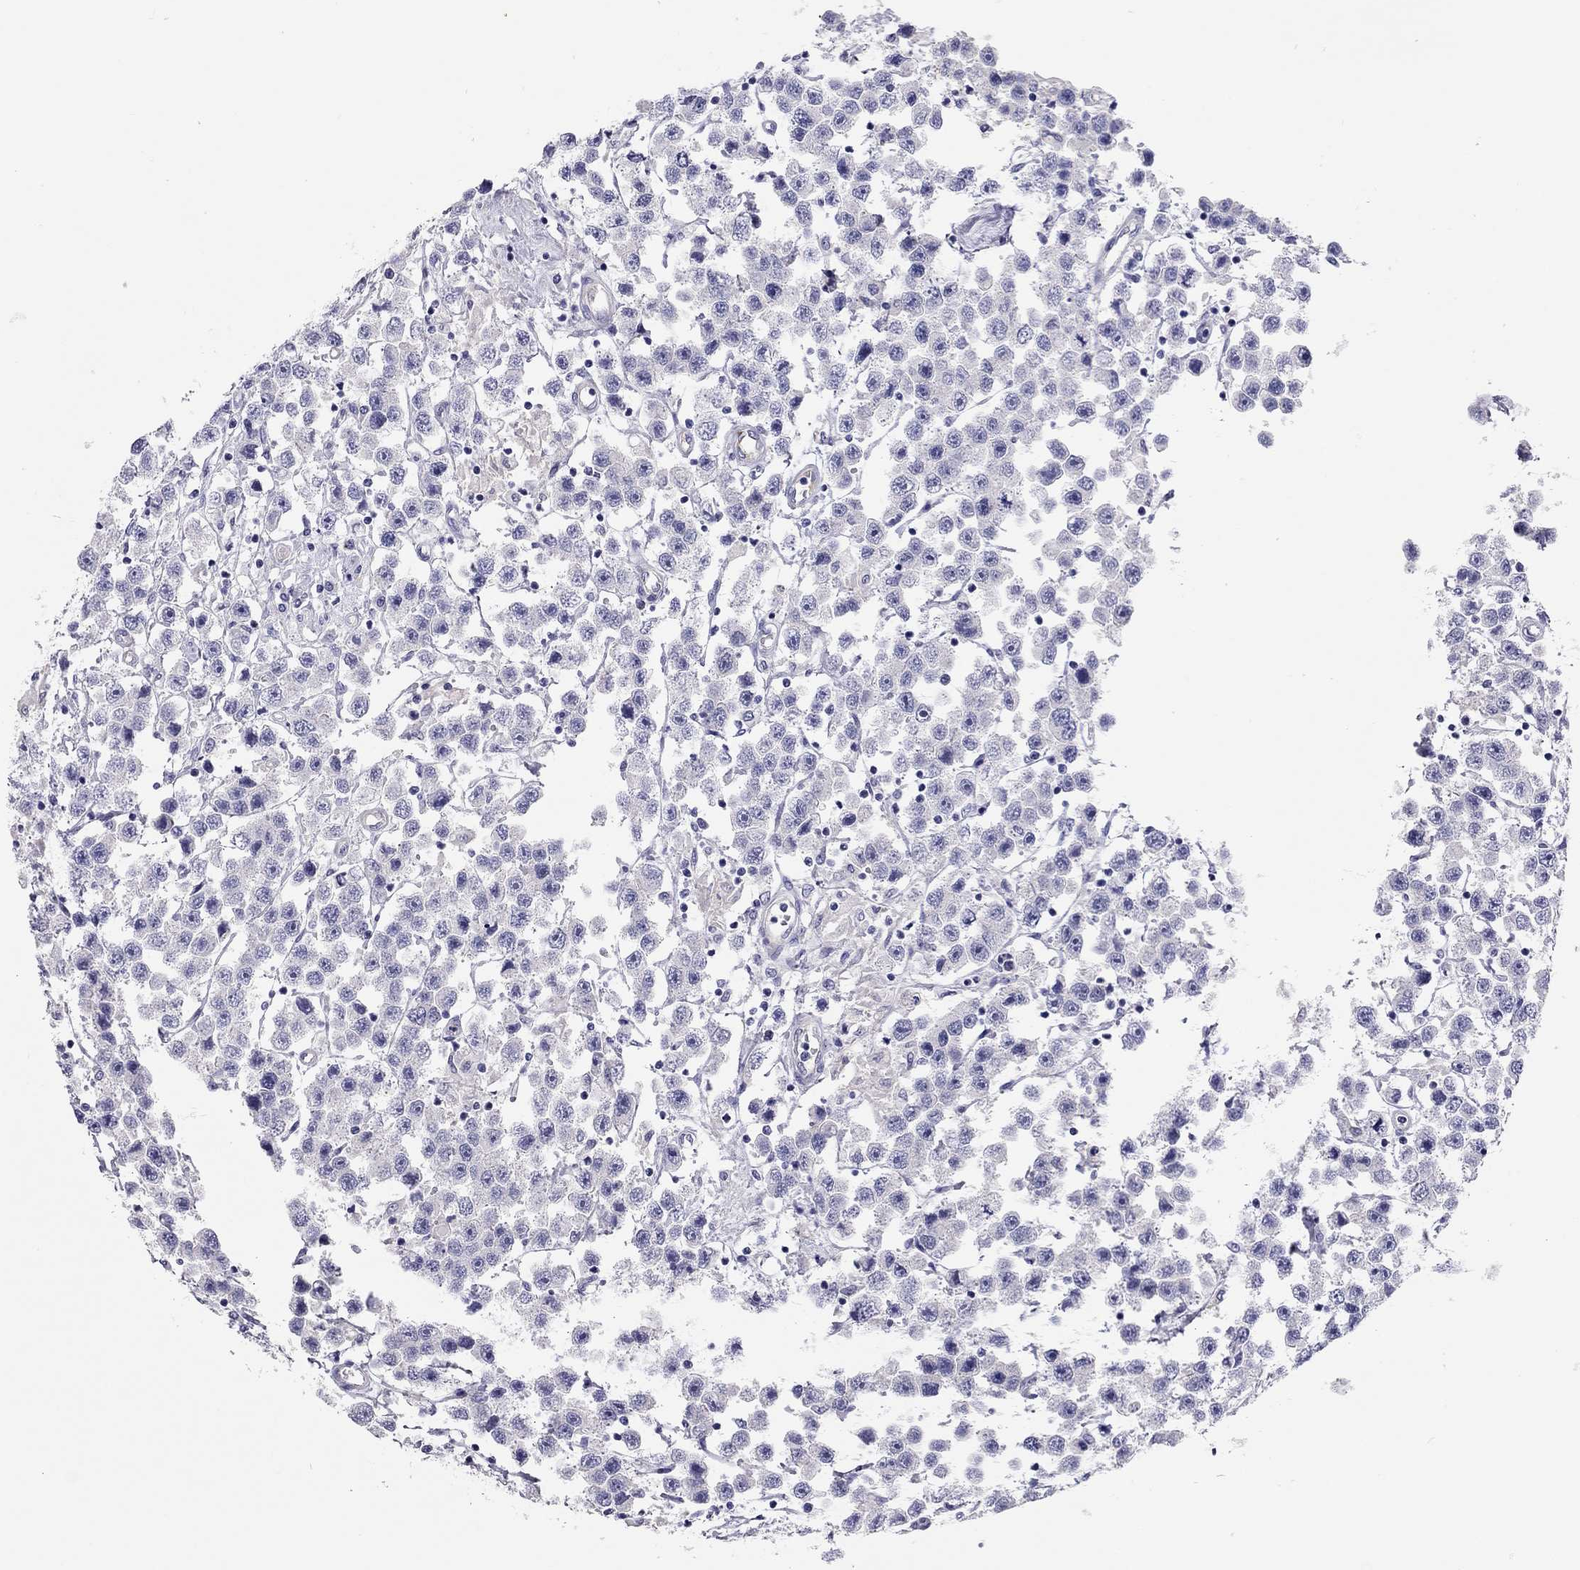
{"staining": {"intensity": "negative", "quantity": "none", "location": "none"}, "tissue": "testis cancer", "cell_type": "Tumor cells", "image_type": "cancer", "snomed": [{"axis": "morphology", "description": "Seminoma, NOS"}, {"axis": "topography", "description": "Testis"}], "caption": "Immunohistochemical staining of testis seminoma reveals no significant expression in tumor cells. The staining is performed using DAB (3,3'-diaminobenzidine) brown chromogen with nuclei counter-stained in using hematoxylin.", "gene": "SCARB1", "patient": {"sex": "male", "age": 45}}